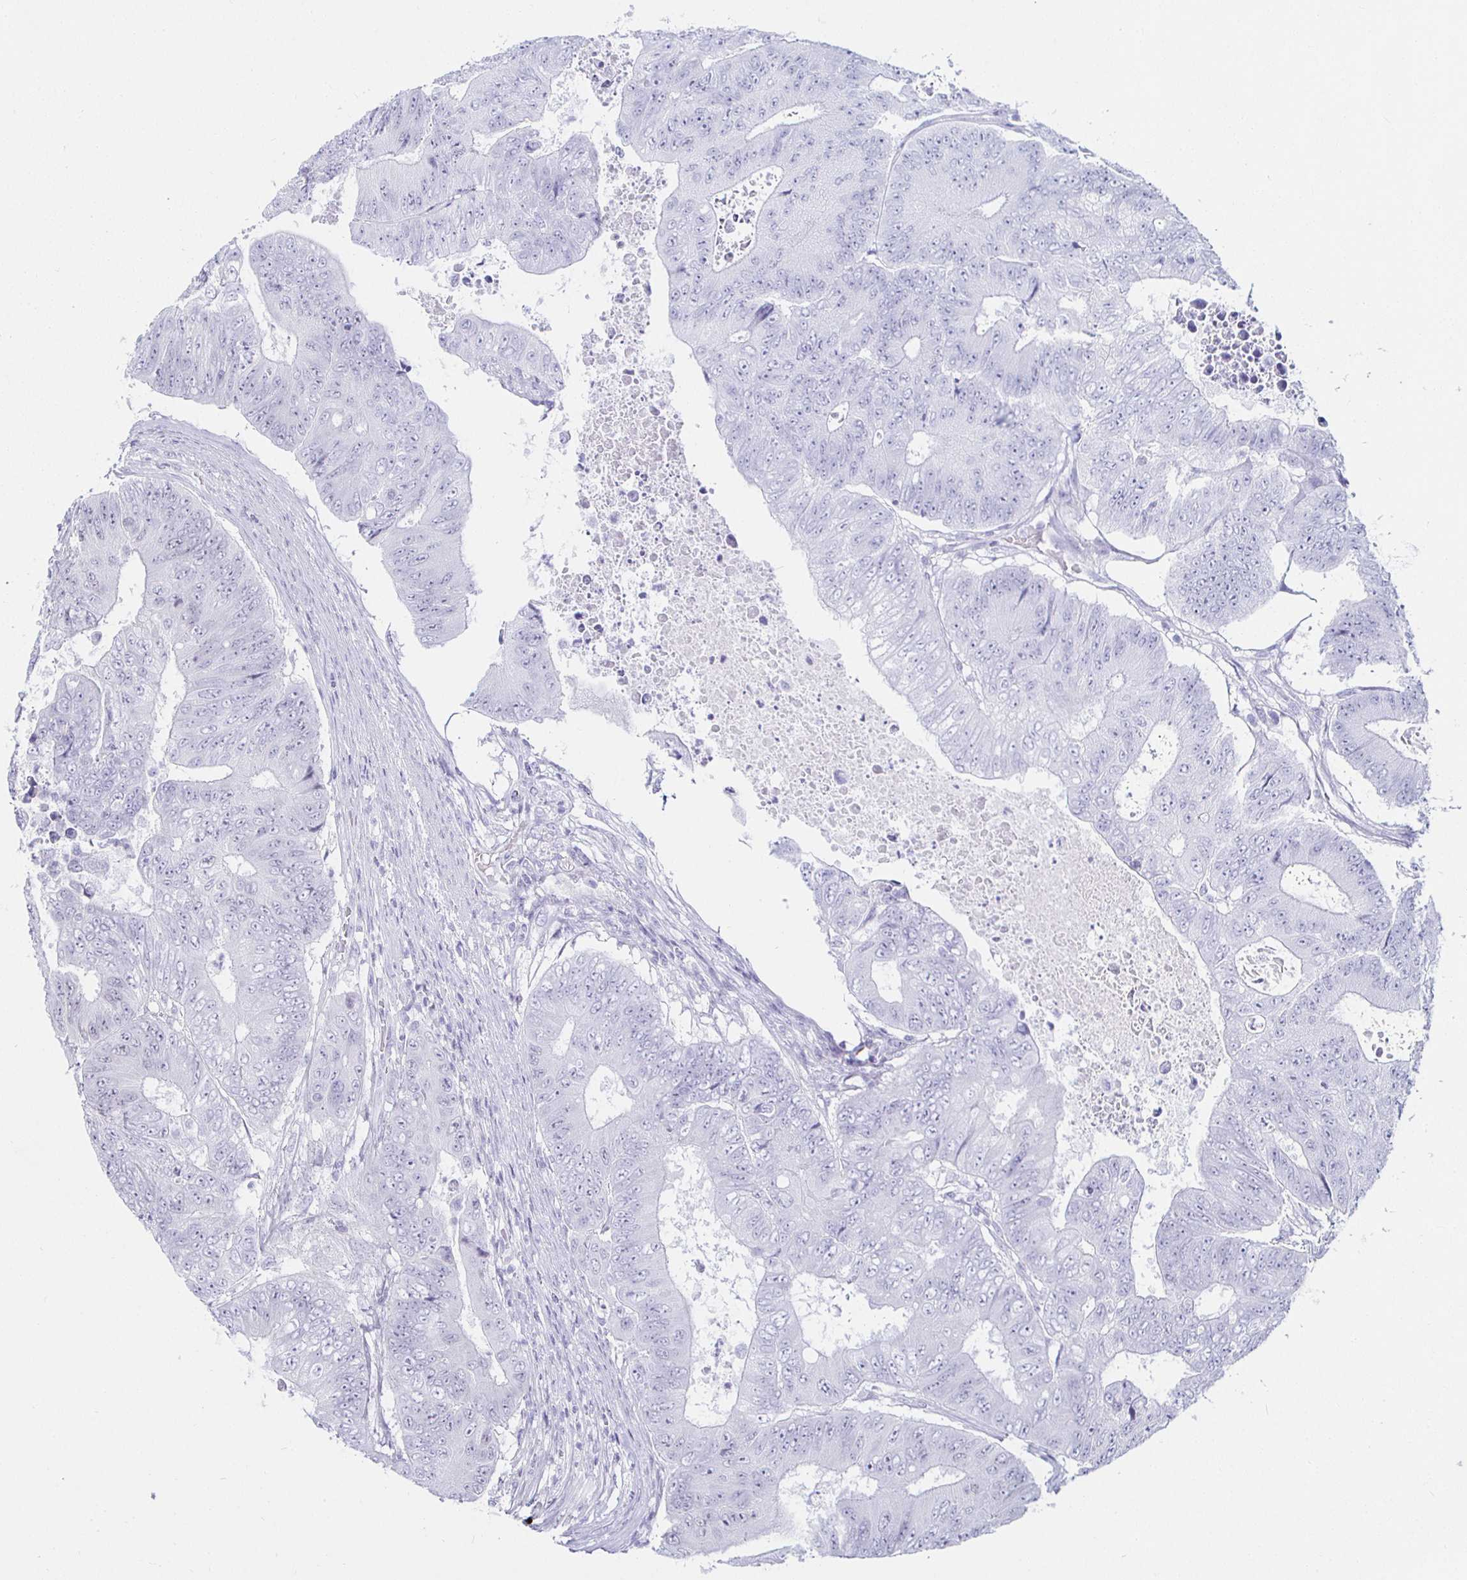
{"staining": {"intensity": "negative", "quantity": "none", "location": "none"}, "tissue": "colorectal cancer", "cell_type": "Tumor cells", "image_type": "cancer", "snomed": [{"axis": "morphology", "description": "Adenocarcinoma, NOS"}, {"axis": "topography", "description": "Colon"}], "caption": "Protein analysis of adenocarcinoma (colorectal) displays no significant positivity in tumor cells. (DAB IHC with hematoxylin counter stain).", "gene": "MLH1", "patient": {"sex": "female", "age": 48}}